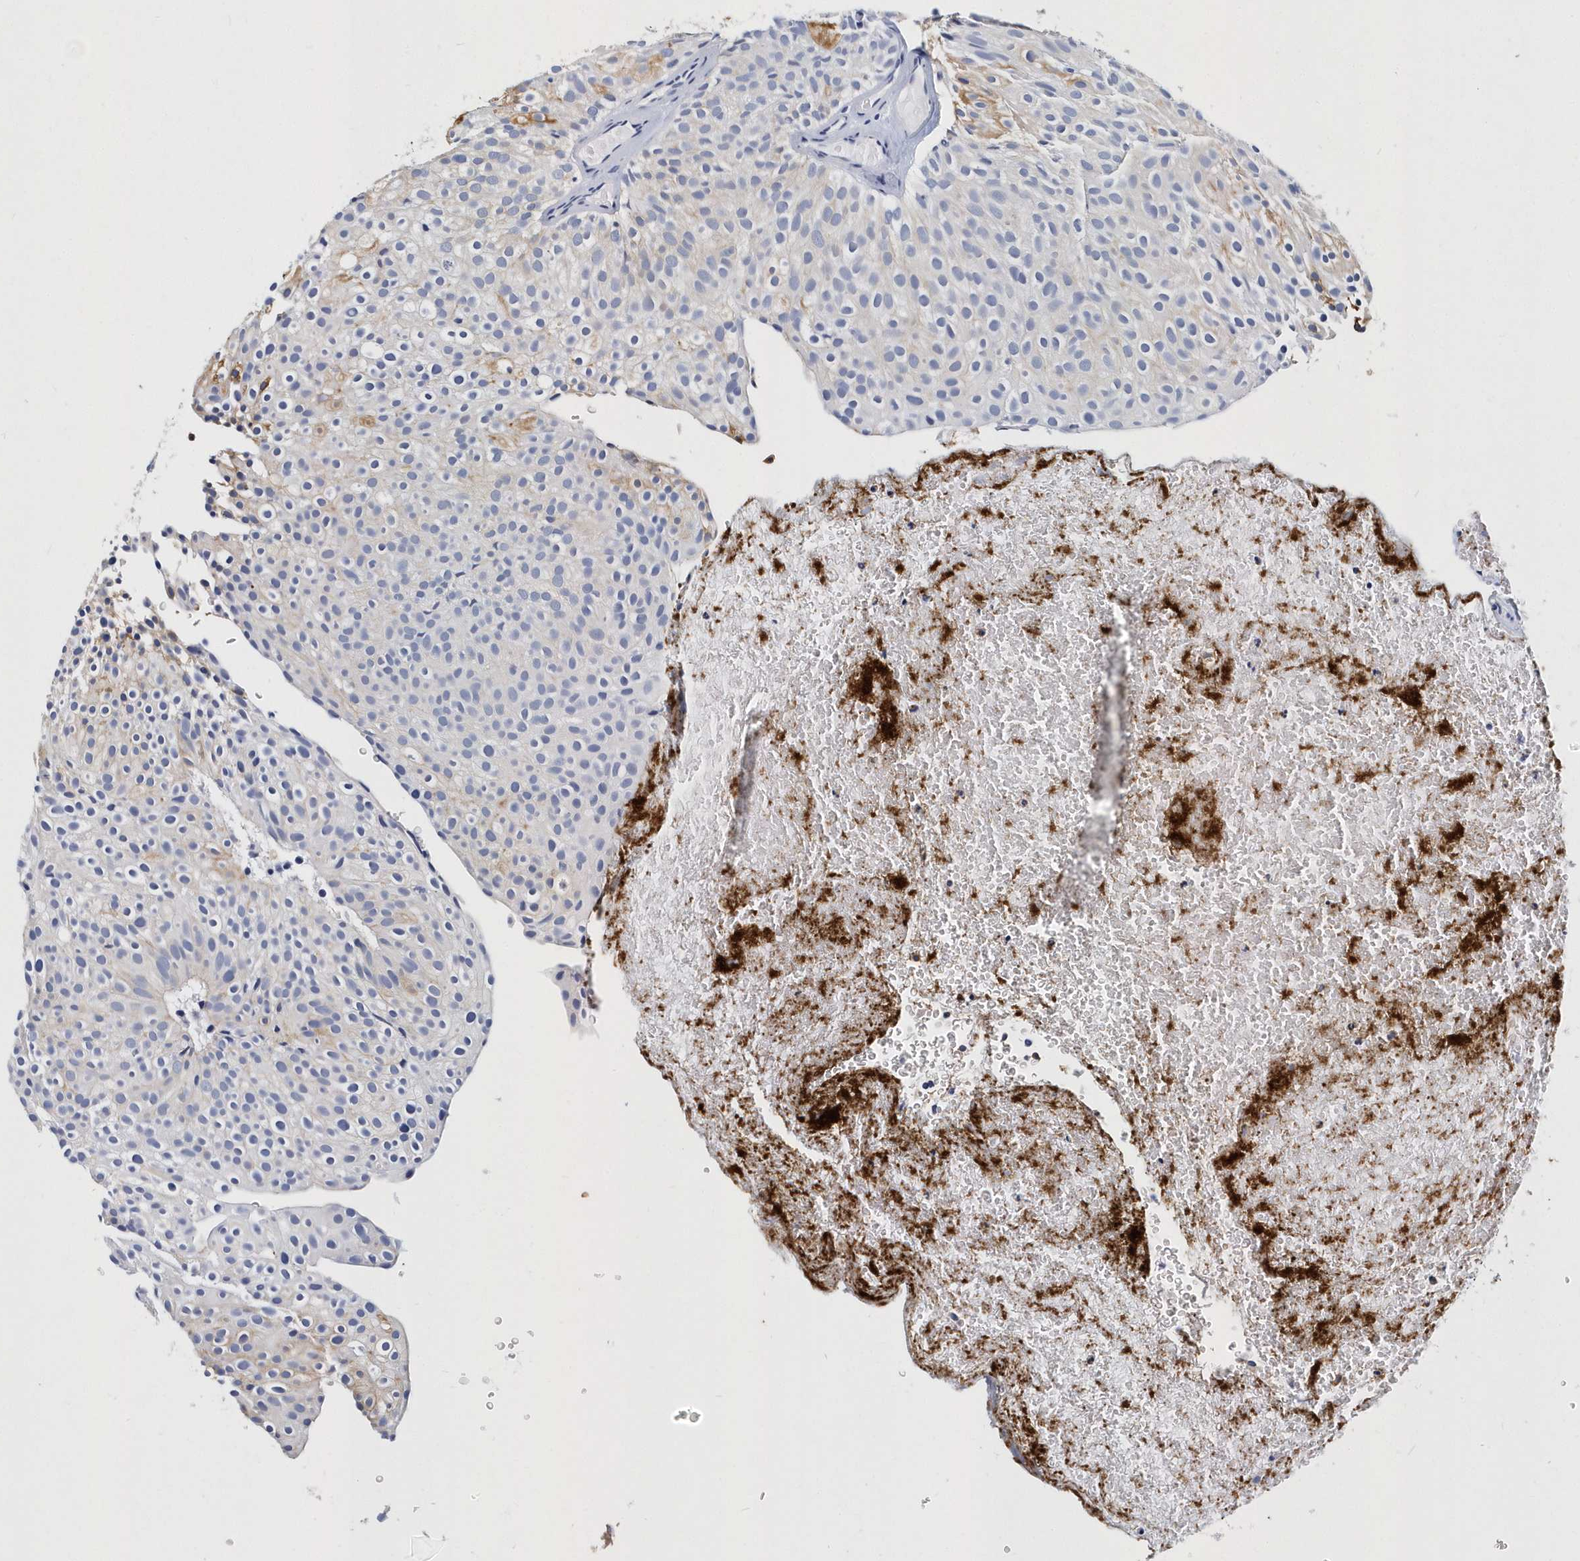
{"staining": {"intensity": "weak", "quantity": "<25%", "location": "cytoplasmic/membranous"}, "tissue": "urothelial cancer", "cell_type": "Tumor cells", "image_type": "cancer", "snomed": [{"axis": "morphology", "description": "Urothelial carcinoma, Low grade"}, {"axis": "topography", "description": "Urinary bladder"}], "caption": "Tumor cells are negative for brown protein staining in urothelial carcinoma (low-grade).", "gene": "ITGA2B", "patient": {"sex": "male", "age": 78}}